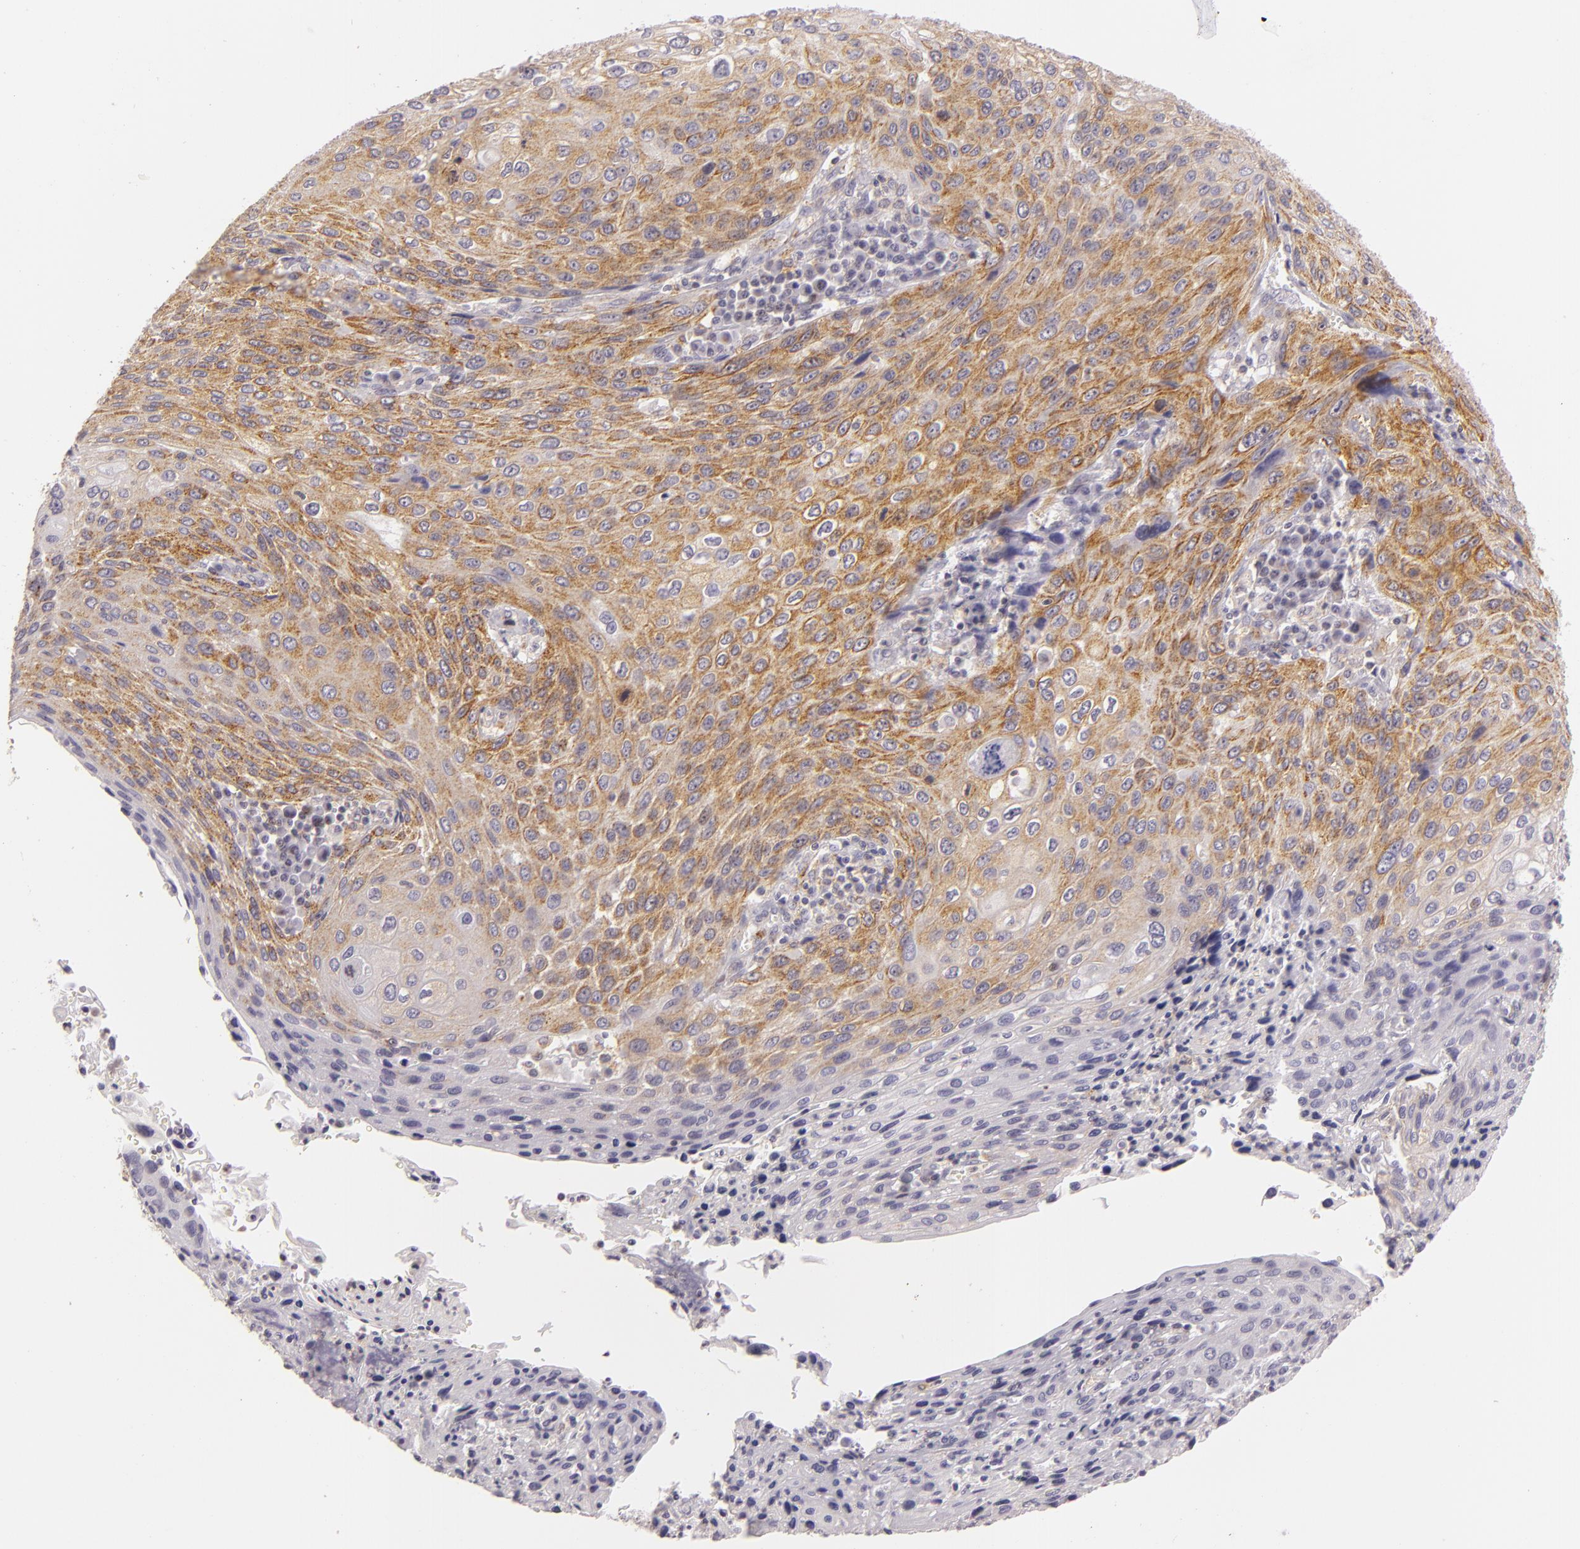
{"staining": {"intensity": "moderate", "quantity": "25%-75%", "location": "cytoplasmic/membranous"}, "tissue": "cervical cancer", "cell_type": "Tumor cells", "image_type": "cancer", "snomed": [{"axis": "morphology", "description": "Squamous cell carcinoma, NOS"}, {"axis": "topography", "description": "Cervix"}], "caption": "Tumor cells reveal medium levels of moderate cytoplasmic/membranous staining in approximately 25%-75% of cells in cervical squamous cell carcinoma.", "gene": "IMPDH1", "patient": {"sex": "female", "age": 32}}